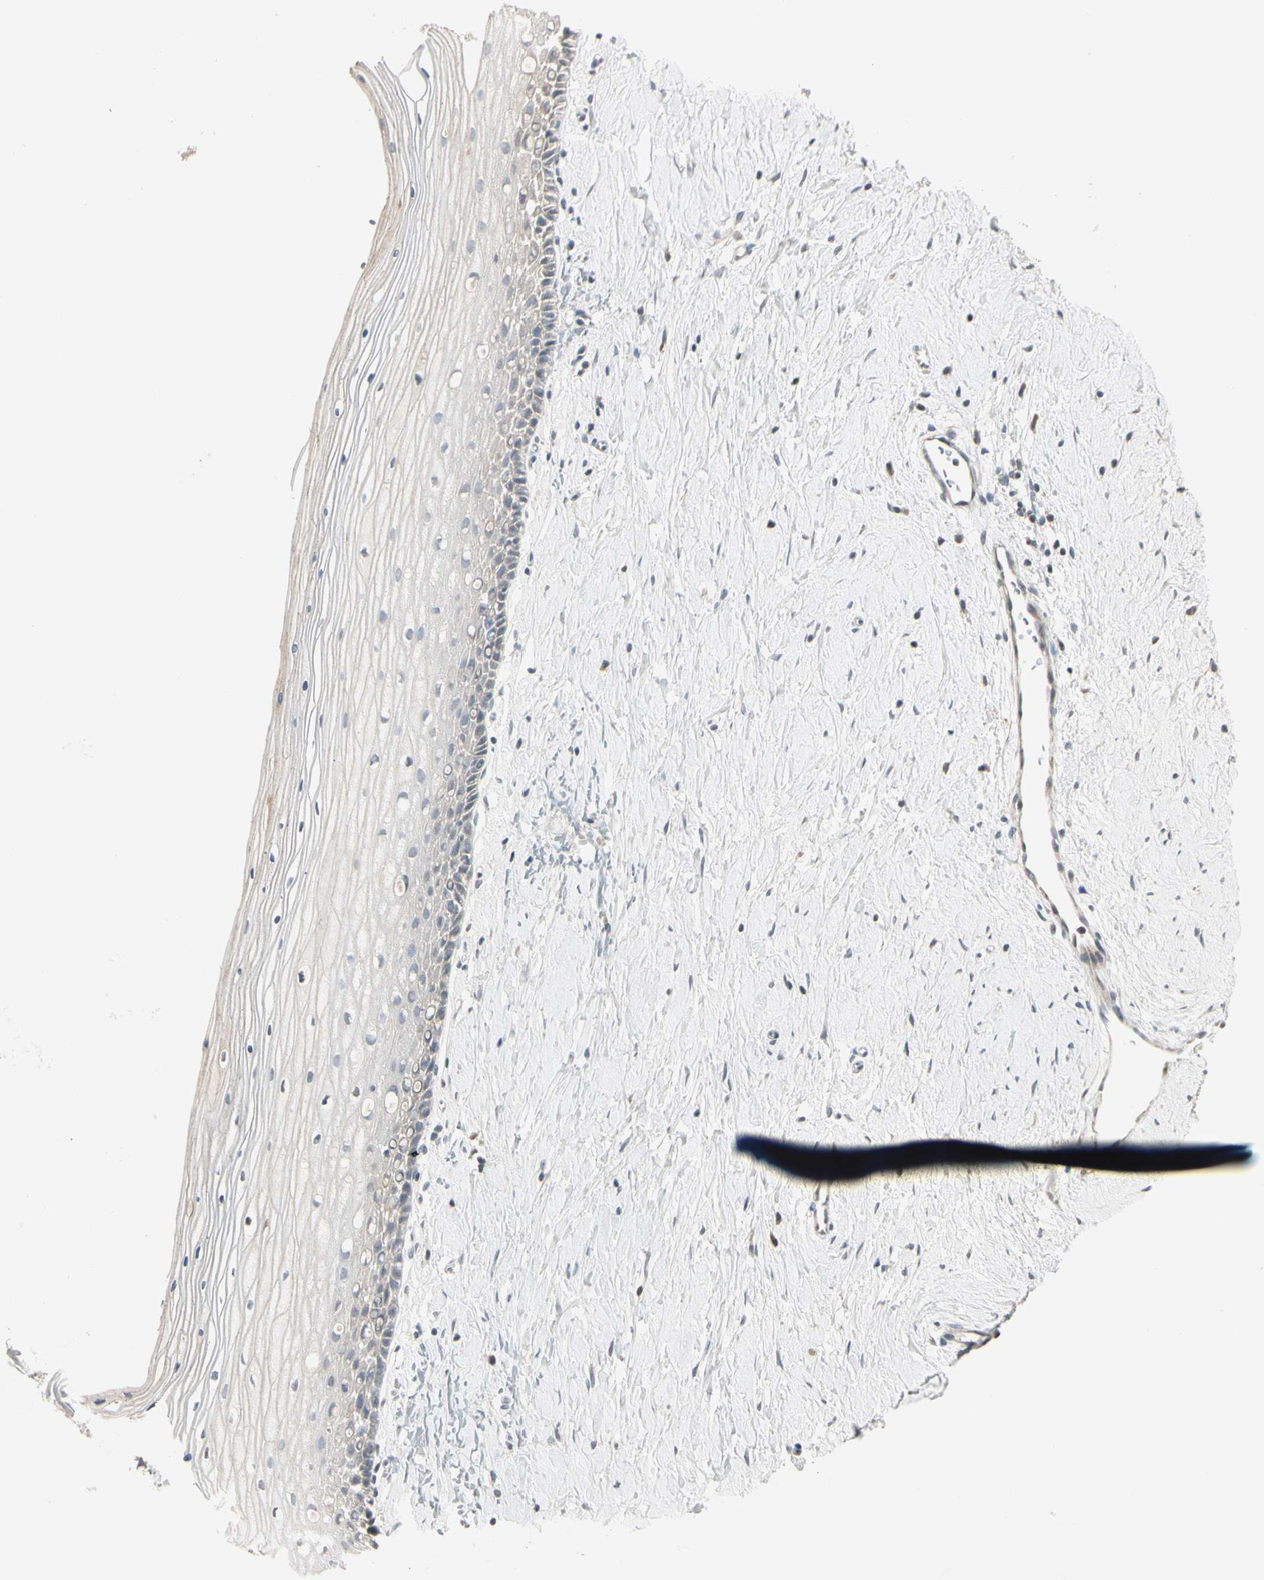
{"staining": {"intensity": "negative", "quantity": "none", "location": "none"}, "tissue": "cervix", "cell_type": "Glandular cells", "image_type": "normal", "snomed": [{"axis": "morphology", "description": "Normal tissue, NOS"}, {"axis": "topography", "description": "Cervix"}], "caption": "Benign cervix was stained to show a protein in brown. There is no significant expression in glandular cells.", "gene": "DMPK", "patient": {"sex": "female", "age": 39}}